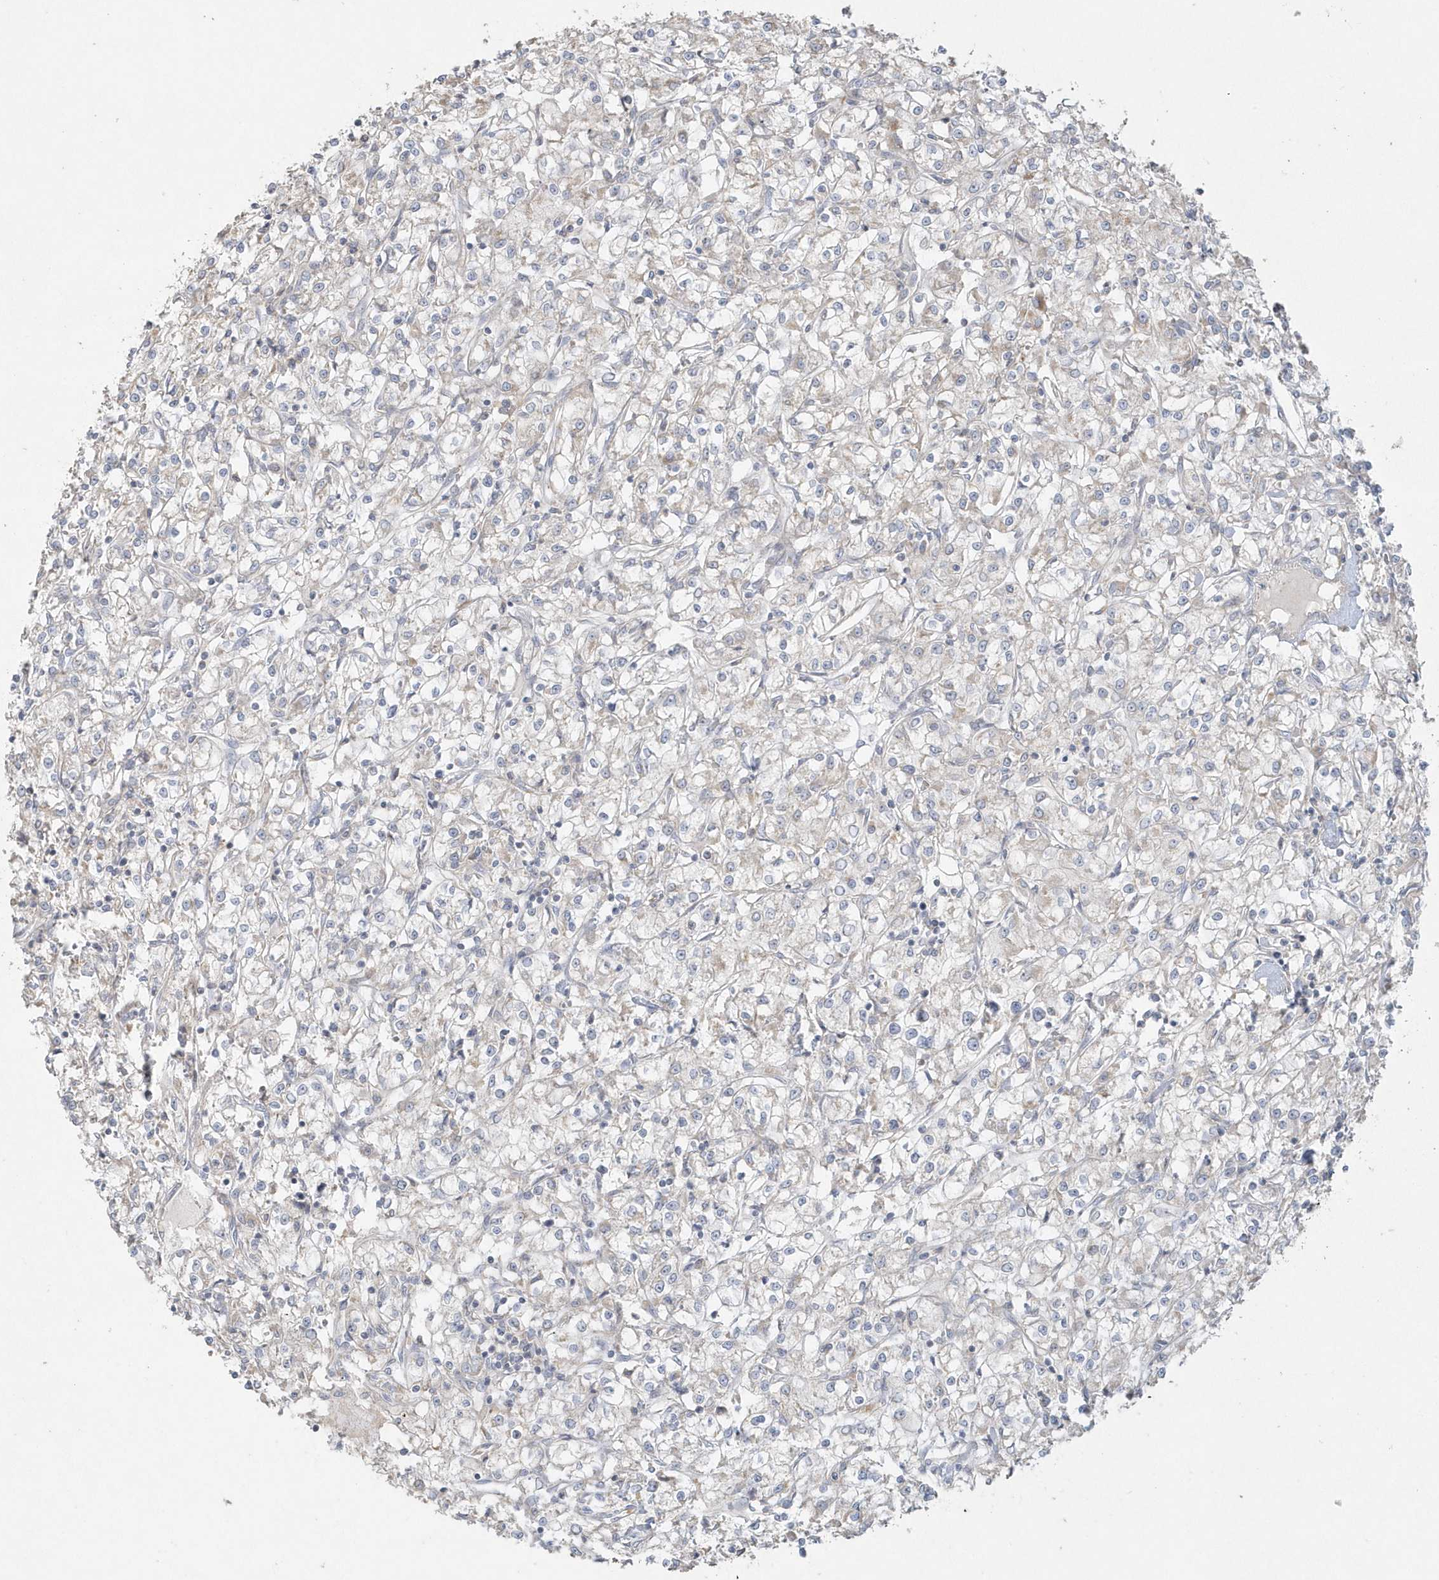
{"staining": {"intensity": "negative", "quantity": "none", "location": "none"}, "tissue": "renal cancer", "cell_type": "Tumor cells", "image_type": "cancer", "snomed": [{"axis": "morphology", "description": "Adenocarcinoma, NOS"}, {"axis": "topography", "description": "Kidney"}], "caption": "Tumor cells are negative for protein expression in human renal cancer. The staining is performed using DAB brown chromogen with nuclei counter-stained in using hematoxylin.", "gene": "BLTP3A", "patient": {"sex": "female", "age": 59}}